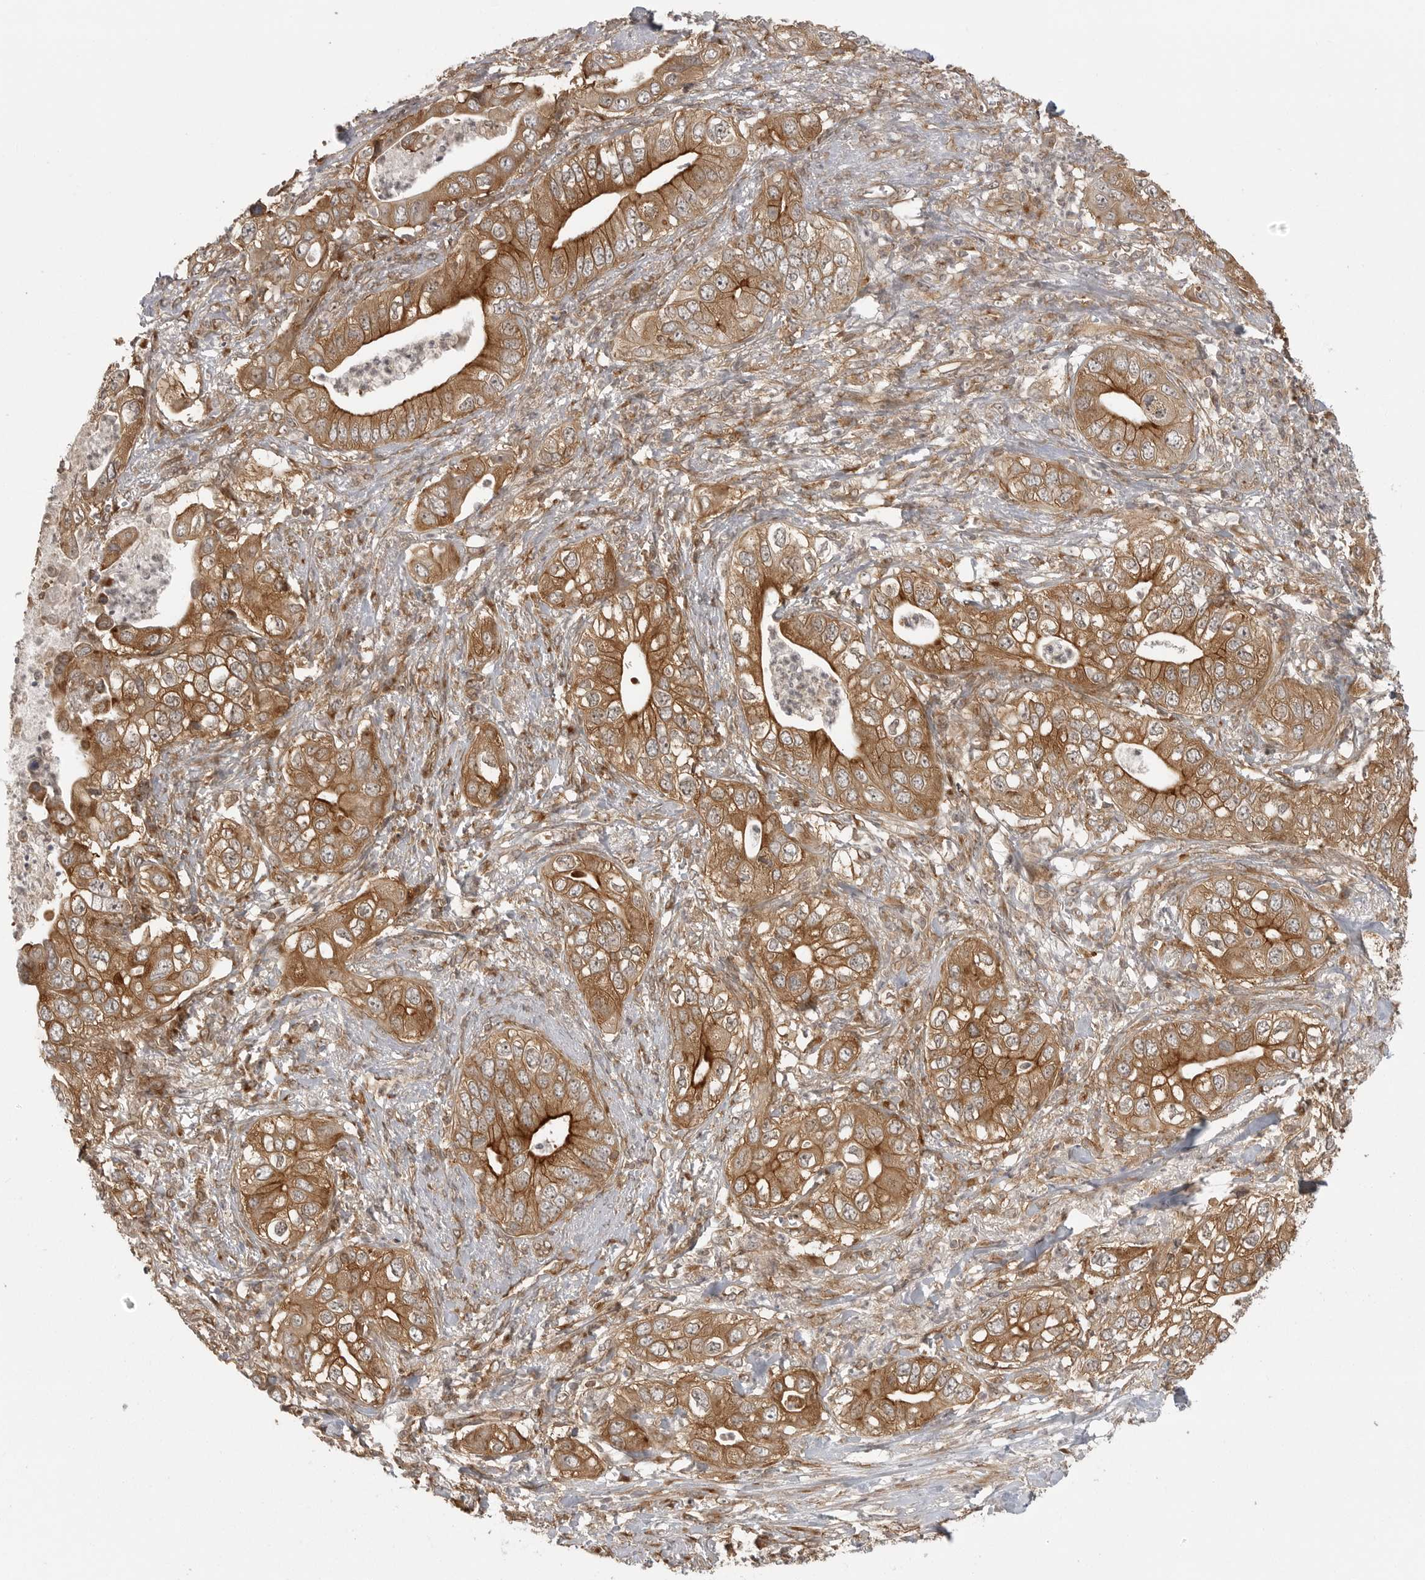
{"staining": {"intensity": "moderate", "quantity": ">75%", "location": "cytoplasmic/membranous"}, "tissue": "pancreatic cancer", "cell_type": "Tumor cells", "image_type": "cancer", "snomed": [{"axis": "morphology", "description": "Adenocarcinoma, NOS"}, {"axis": "topography", "description": "Pancreas"}], "caption": "Approximately >75% of tumor cells in pancreatic cancer (adenocarcinoma) reveal moderate cytoplasmic/membranous protein expression as visualized by brown immunohistochemical staining.", "gene": "FAT3", "patient": {"sex": "female", "age": 78}}